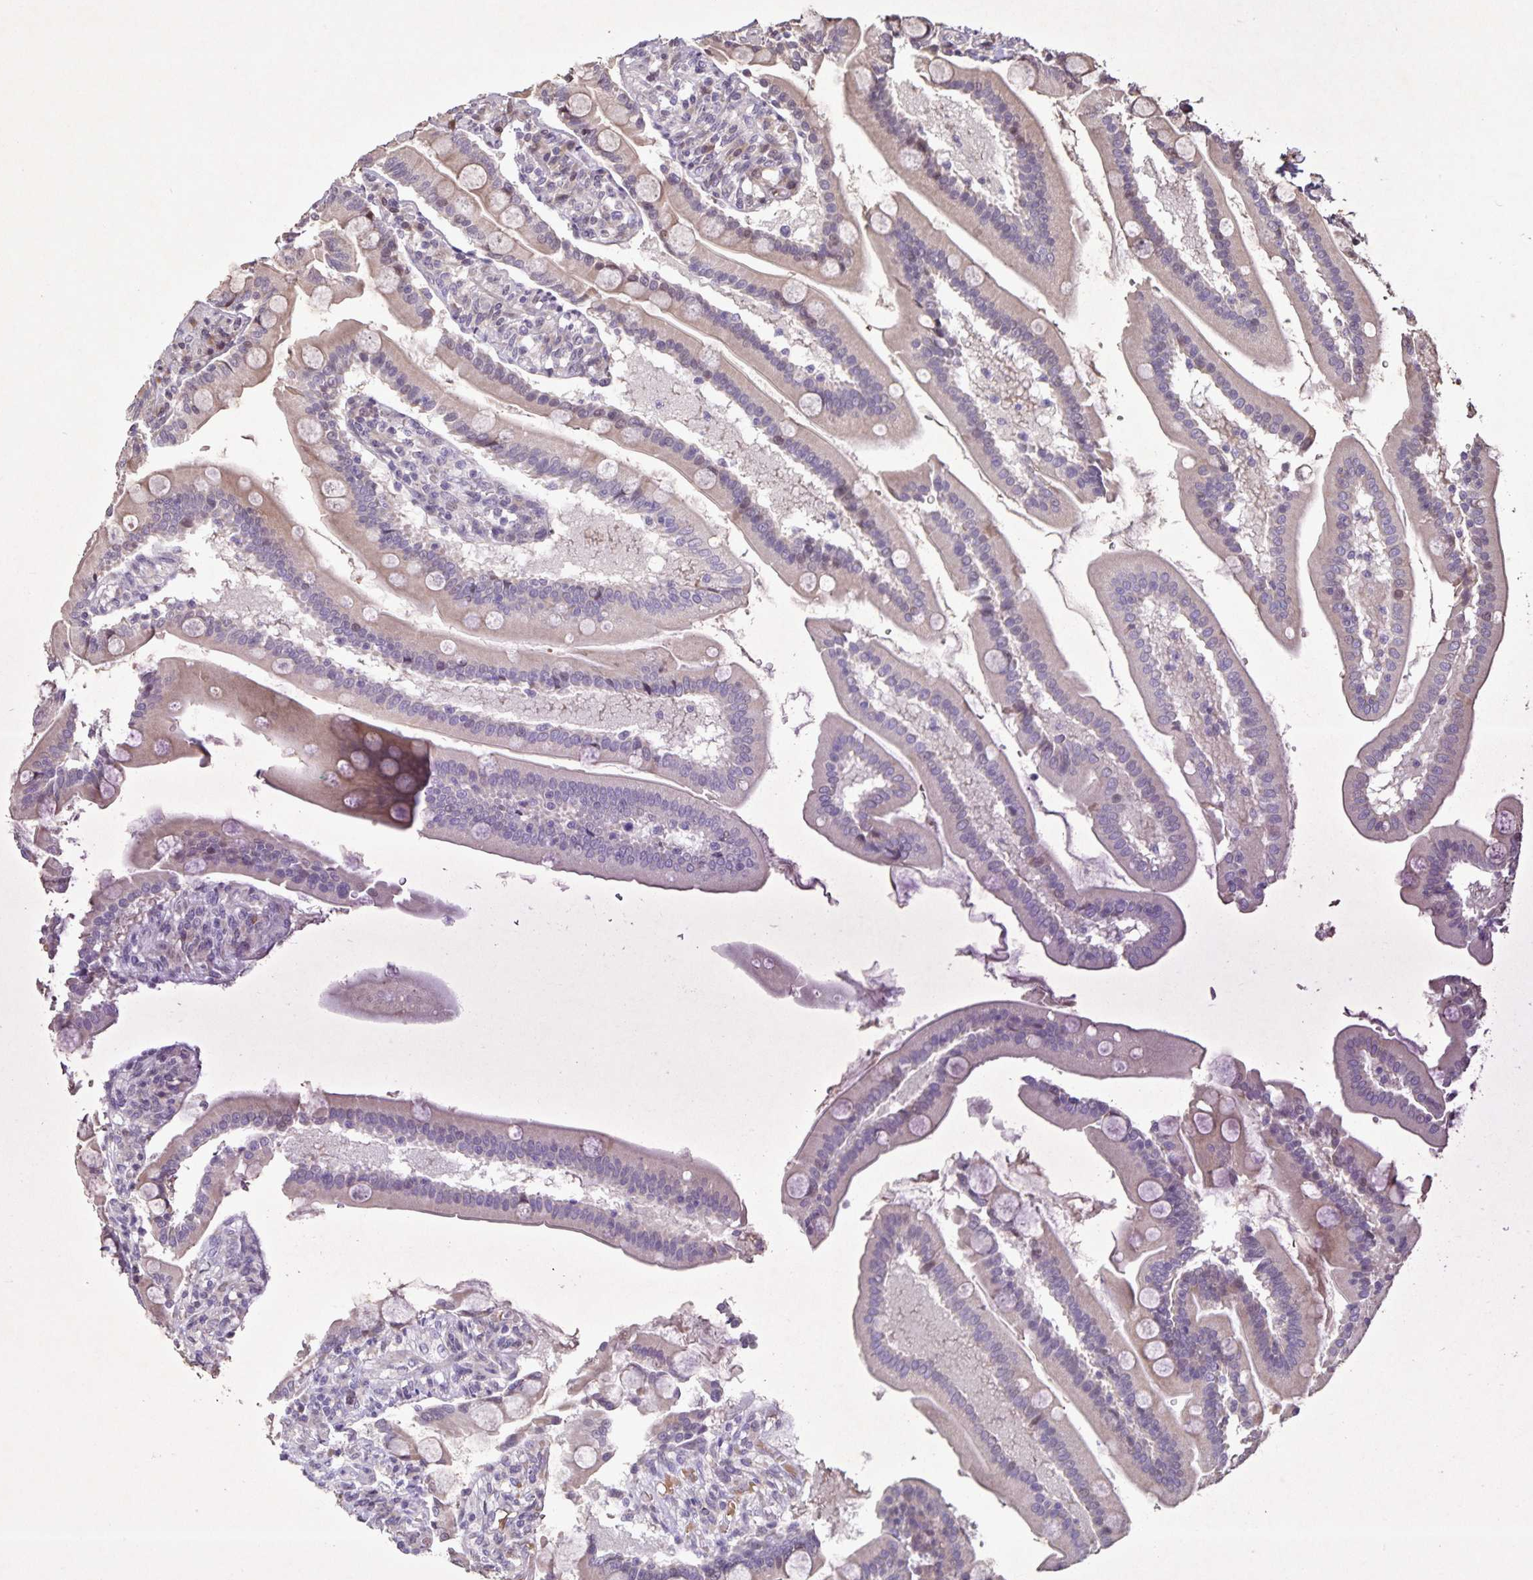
{"staining": {"intensity": "weak", "quantity": ">75%", "location": "cytoplasmic/membranous"}, "tissue": "duodenum", "cell_type": "Glandular cells", "image_type": "normal", "snomed": [{"axis": "morphology", "description": "Normal tissue, NOS"}, {"axis": "topography", "description": "Duodenum"}], "caption": "A histopathology image of human duodenum stained for a protein shows weak cytoplasmic/membranous brown staining in glandular cells. (DAB = brown stain, brightfield microscopy at high magnification).", "gene": "GDF2", "patient": {"sex": "female", "age": 67}}